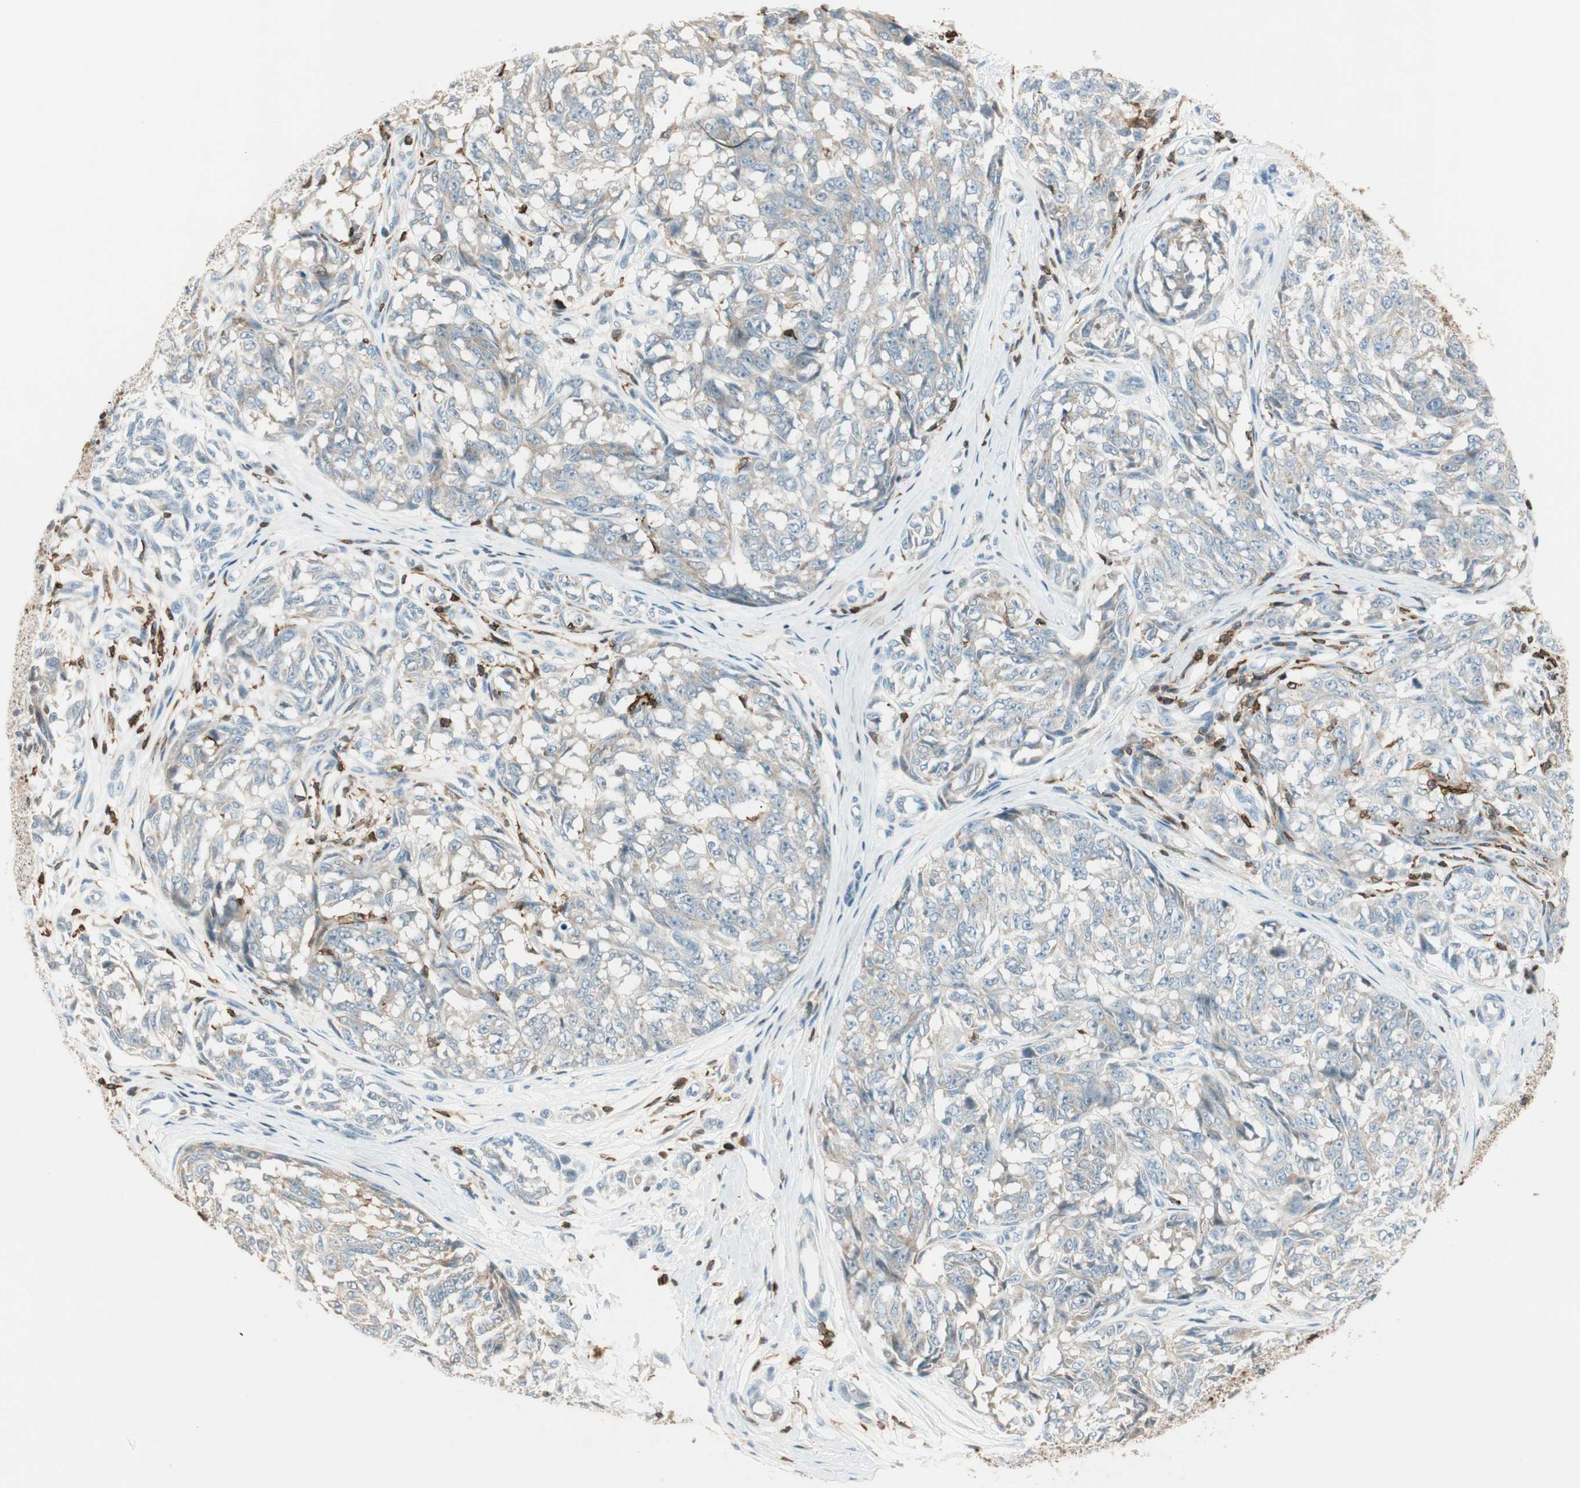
{"staining": {"intensity": "weak", "quantity": ">75%", "location": "cytoplasmic/membranous"}, "tissue": "melanoma", "cell_type": "Tumor cells", "image_type": "cancer", "snomed": [{"axis": "morphology", "description": "Malignant melanoma, NOS"}, {"axis": "topography", "description": "Skin"}], "caption": "This image reveals immunohistochemistry (IHC) staining of melanoma, with low weak cytoplasmic/membranous expression in approximately >75% of tumor cells.", "gene": "HPGD", "patient": {"sex": "female", "age": 64}}